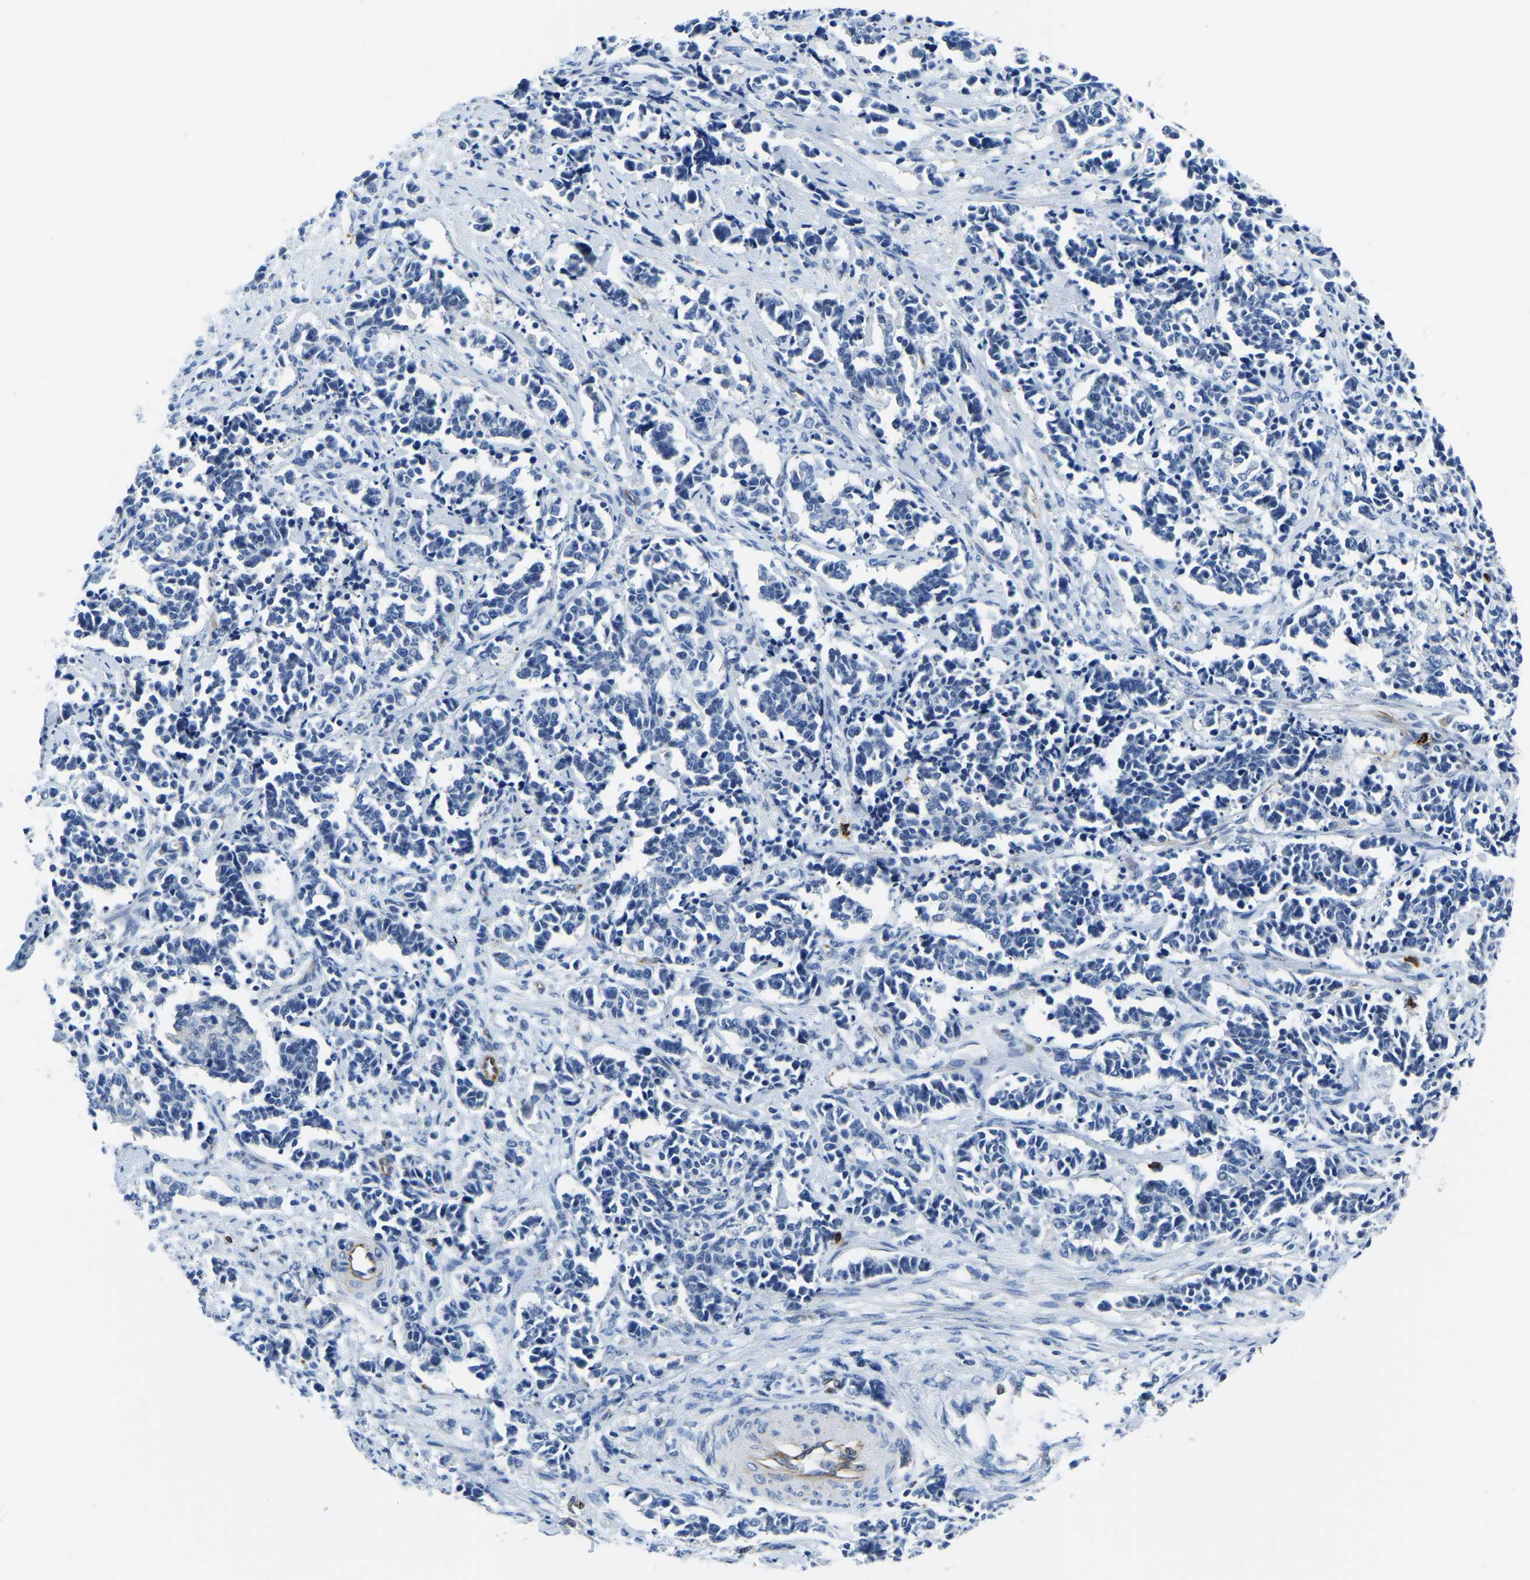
{"staining": {"intensity": "negative", "quantity": "none", "location": "none"}, "tissue": "cervical cancer", "cell_type": "Tumor cells", "image_type": "cancer", "snomed": [{"axis": "morphology", "description": "Normal tissue, NOS"}, {"axis": "morphology", "description": "Squamous cell carcinoma, NOS"}, {"axis": "topography", "description": "Cervix"}], "caption": "Squamous cell carcinoma (cervical) was stained to show a protein in brown. There is no significant staining in tumor cells.", "gene": "MS4A3", "patient": {"sex": "female", "age": 35}}